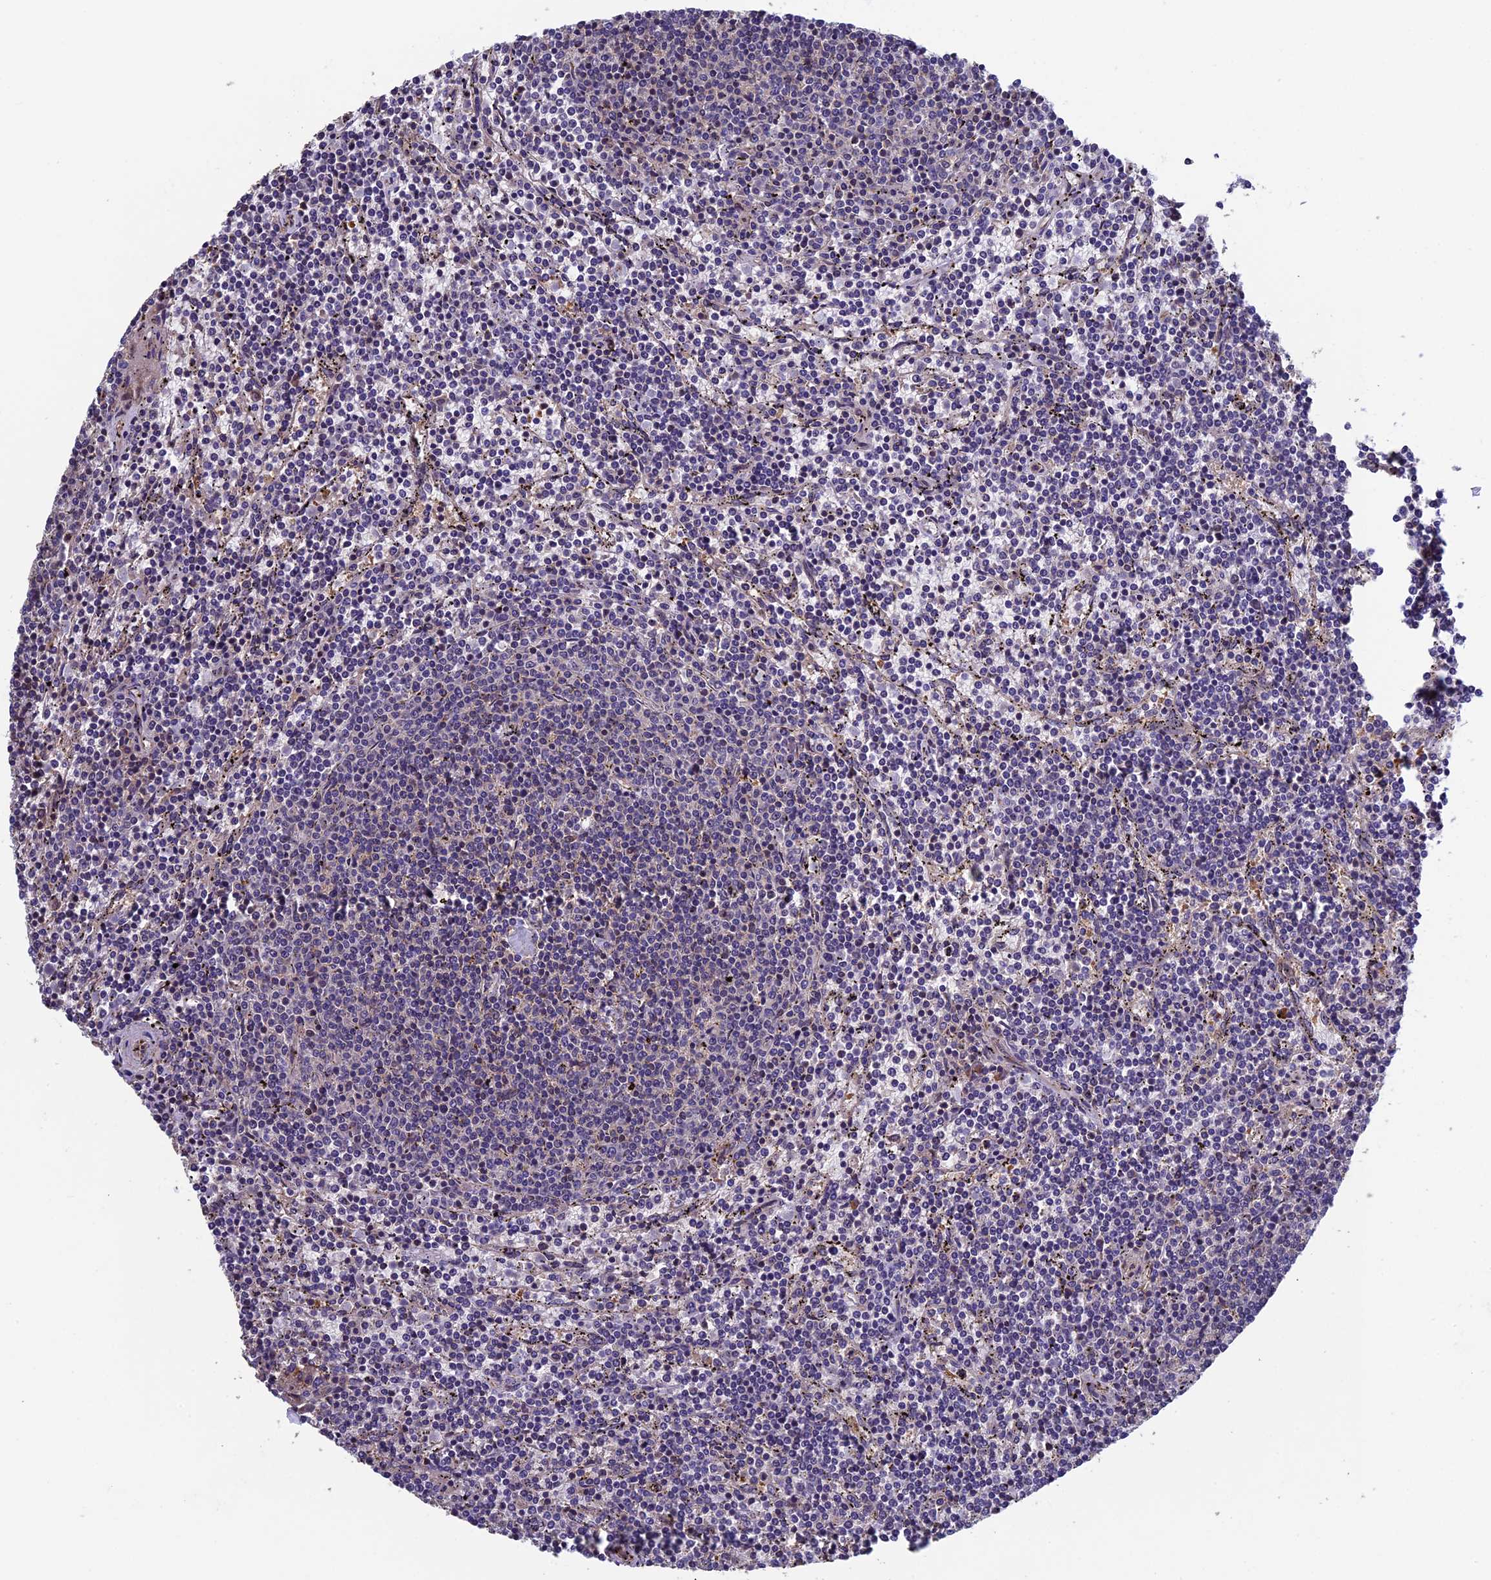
{"staining": {"intensity": "negative", "quantity": "none", "location": "none"}, "tissue": "lymphoma", "cell_type": "Tumor cells", "image_type": "cancer", "snomed": [{"axis": "morphology", "description": "Malignant lymphoma, non-Hodgkin's type, Low grade"}, {"axis": "topography", "description": "Spleen"}], "caption": "An IHC micrograph of malignant lymphoma, non-Hodgkin's type (low-grade) is shown. There is no staining in tumor cells of malignant lymphoma, non-Hodgkin's type (low-grade).", "gene": "LCMT1", "patient": {"sex": "female", "age": 50}}